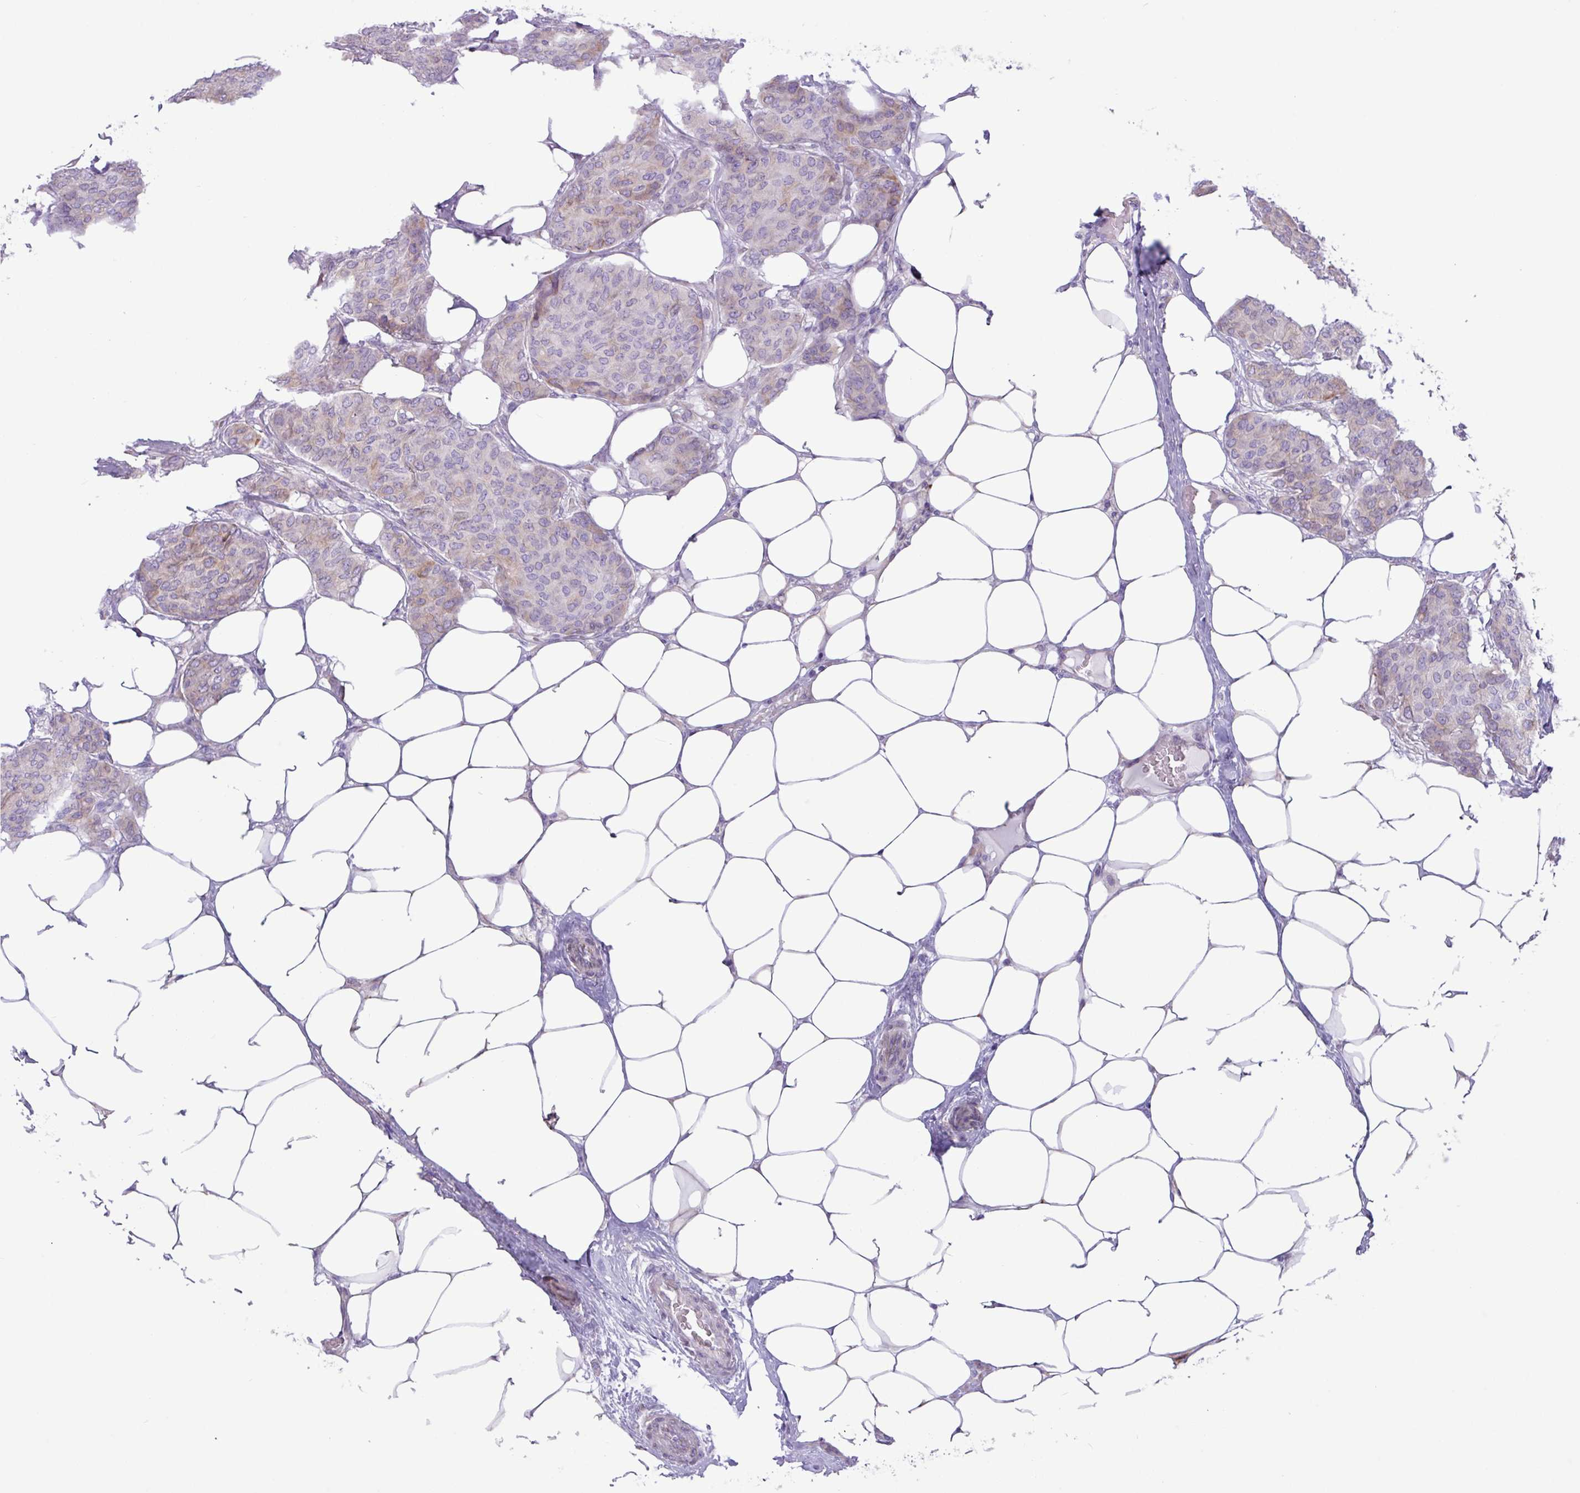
{"staining": {"intensity": "weak", "quantity": "<25%", "location": "cytoplasmic/membranous"}, "tissue": "breast cancer", "cell_type": "Tumor cells", "image_type": "cancer", "snomed": [{"axis": "morphology", "description": "Duct carcinoma"}, {"axis": "topography", "description": "Breast"}], "caption": "DAB (3,3'-diaminobenzidine) immunohistochemical staining of human intraductal carcinoma (breast) reveals no significant expression in tumor cells.", "gene": "SLC38A1", "patient": {"sex": "female", "age": 75}}